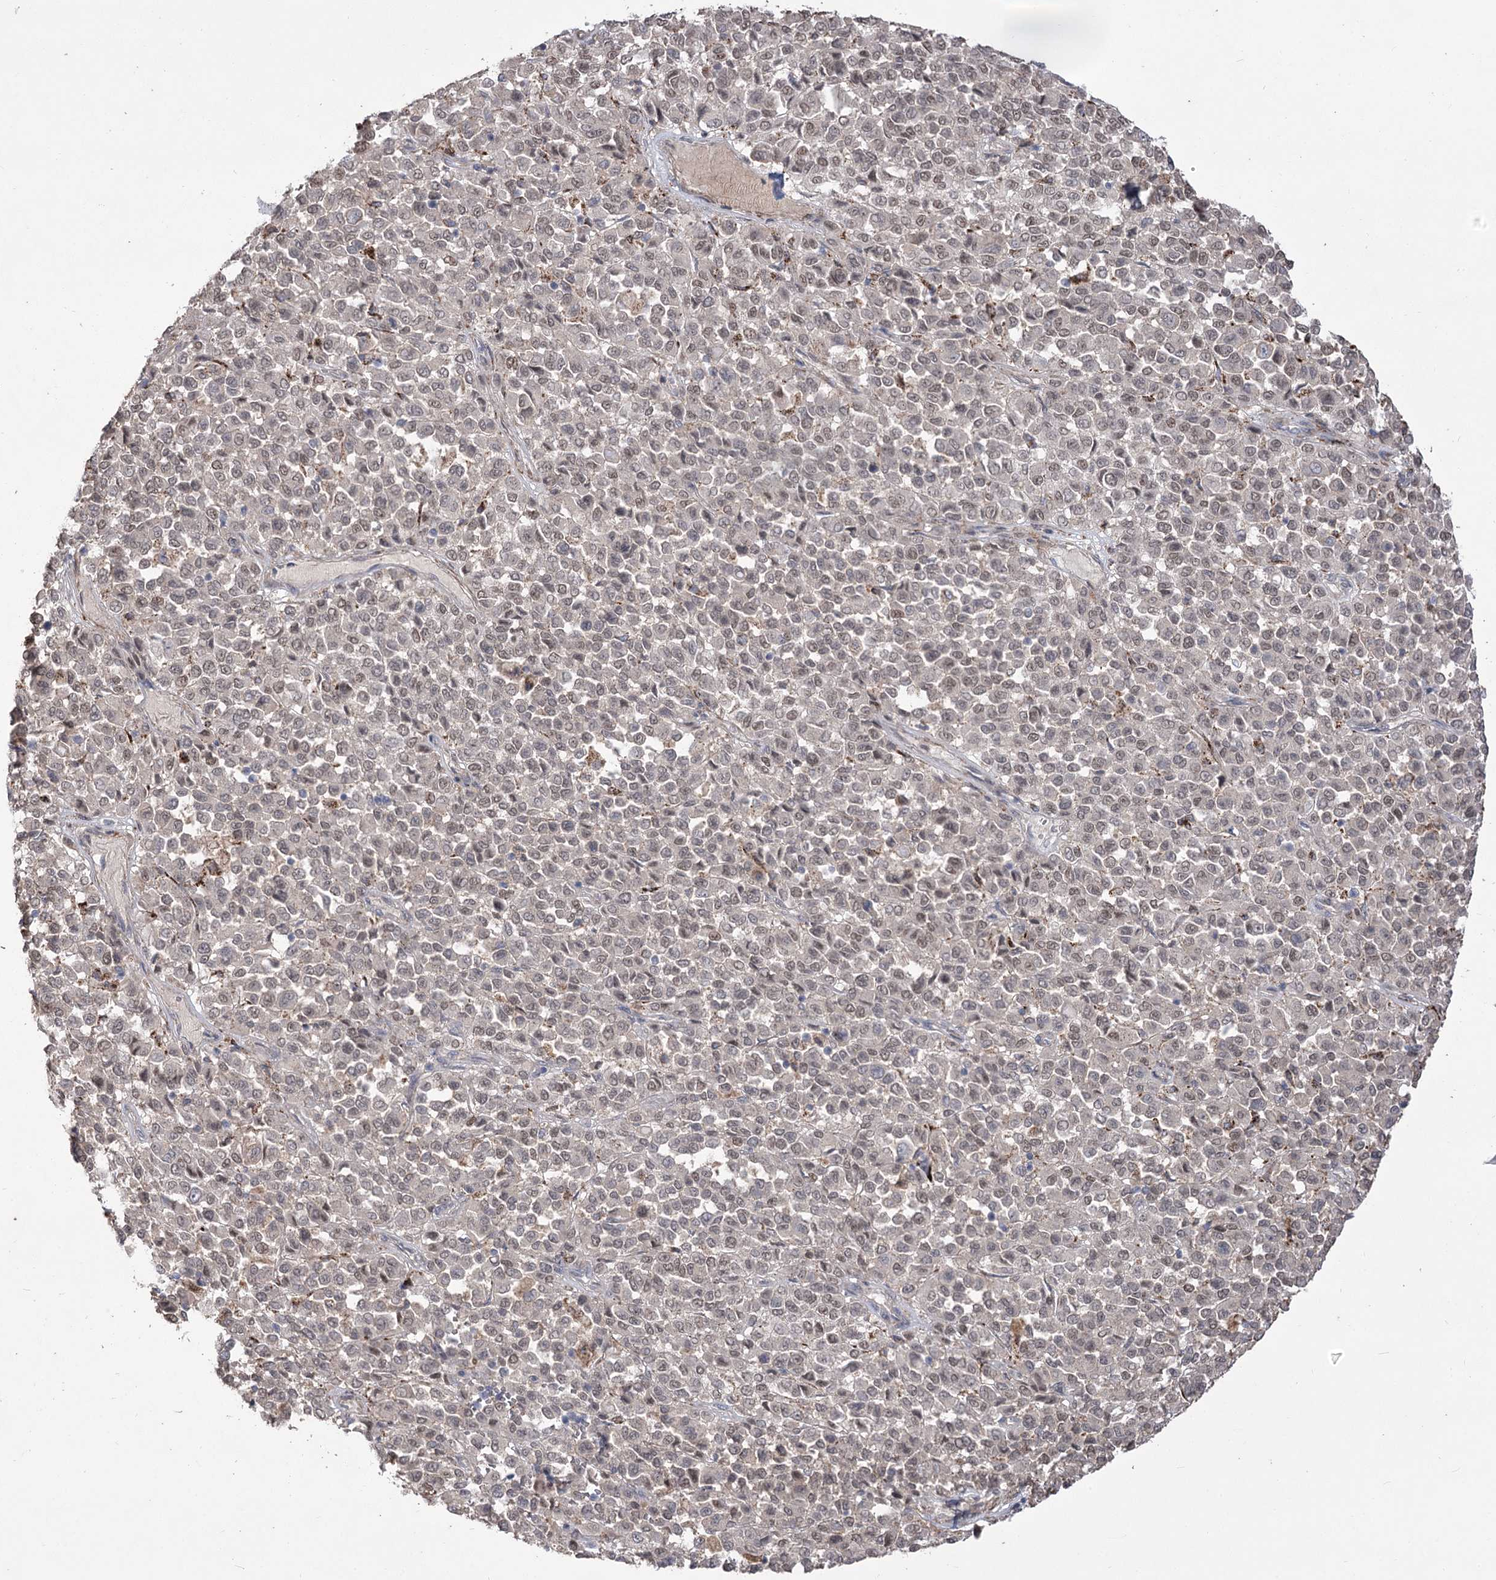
{"staining": {"intensity": "weak", "quantity": "<25%", "location": "nuclear"}, "tissue": "melanoma", "cell_type": "Tumor cells", "image_type": "cancer", "snomed": [{"axis": "morphology", "description": "Malignant melanoma, Metastatic site"}, {"axis": "topography", "description": "Pancreas"}], "caption": "Malignant melanoma (metastatic site) stained for a protein using immunohistochemistry exhibits no expression tumor cells.", "gene": "ZSCAN23", "patient": {"sex": "female", "age": 30}}